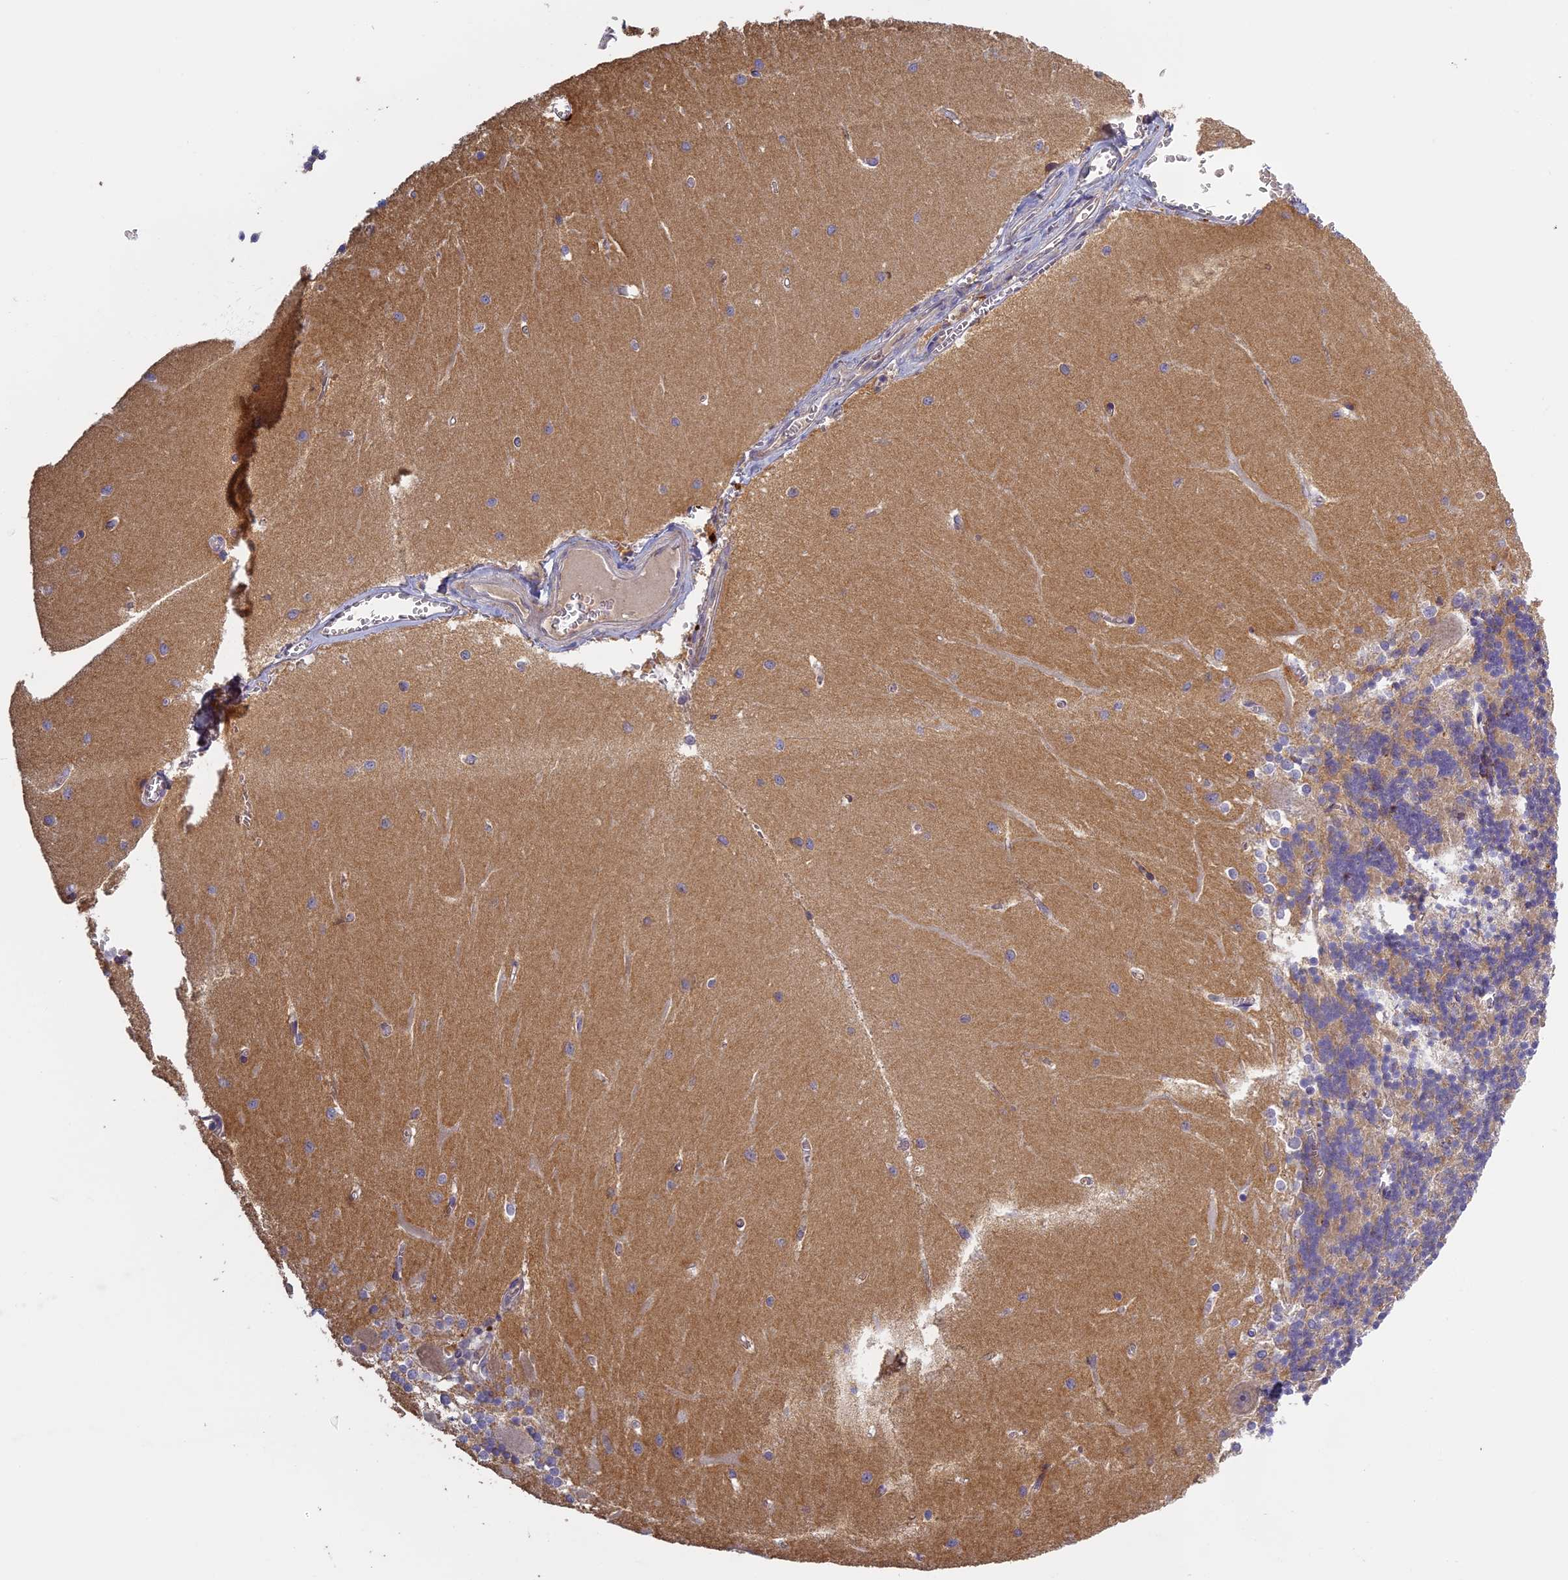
{"staining": {"intensity": "moderate", "quantity": "25%-75%", "location": "cytoplasmic/membranous"}, "tissue": "cerebellum", "cell_type": "Cells in granular layer", "image_type": "normal", "snomed": [{"axis": "morphology", "description": "Normal tissue, NOS"}, {"axis": "topography", "description": "Cerebellum"}], "caption": "Cerebellum stained with immunohistochemistry demonstrates moderate cytoplasmic/membranous positivity in approximately 25%-75% of cells in granular layer.", "gene": "AP4E1", "patient": {"sex": "male", "age": 37}}